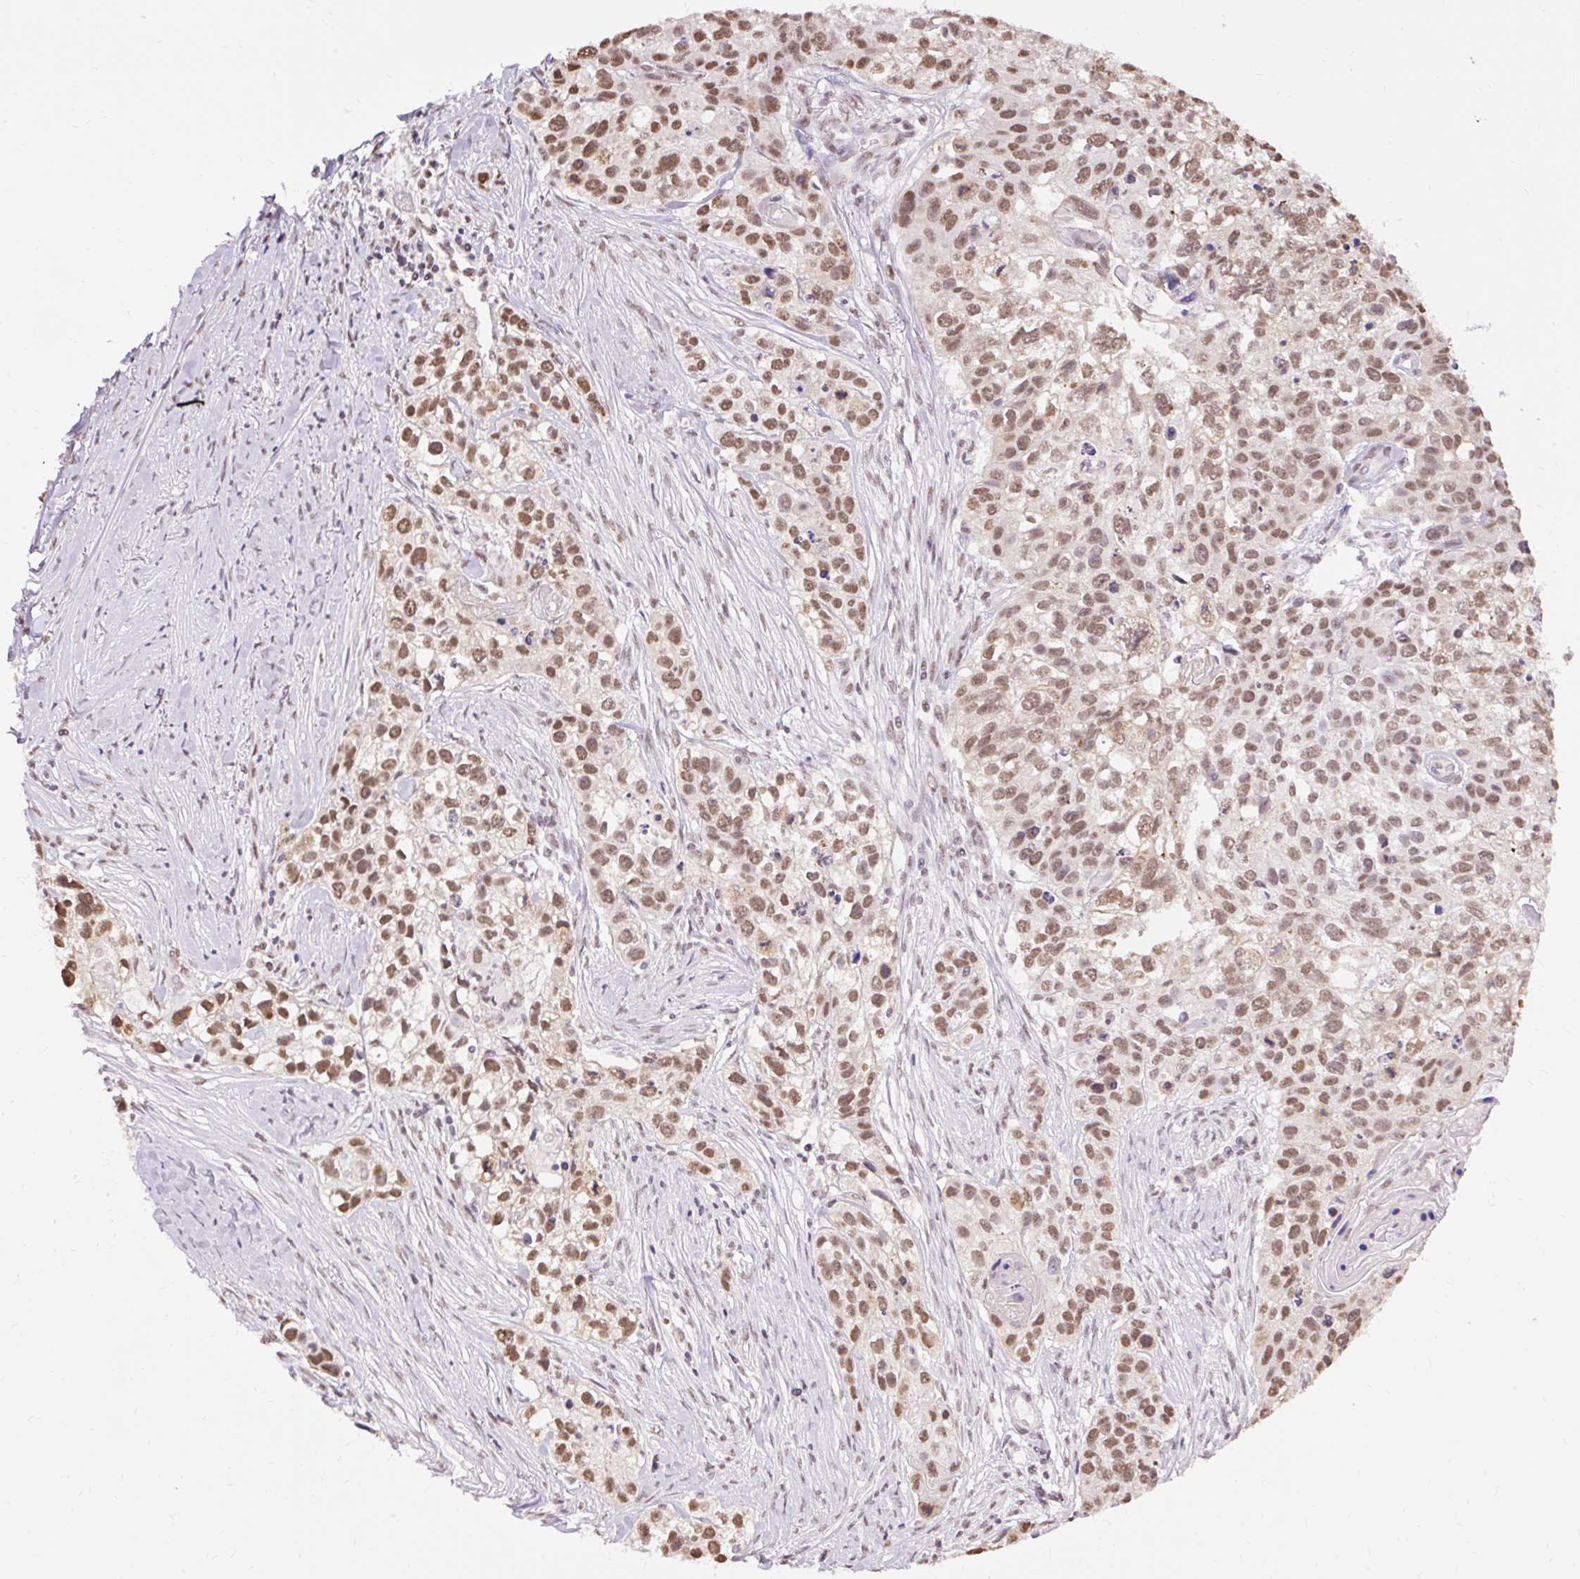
{"staining": {"intensity": "moderate", "quantity": ">75%", "location": "nuclear"}, "tissue": "lung cancer", "cell_type": "Tumor cells", "image_type": "cancer", "snomed": [{"axis": "morphology", "description": "Squamous cell carcinoma, NOS"}, {"axis": "topography", "description": "Lung"}], "caption": "Tumor cells show medium levels of moderate nuclear positivity in about >75% of cells in human squamous cell carcinoma (lung).", "gene": "NPIPB12", "patient": {"sex": "male", "age": 74}}